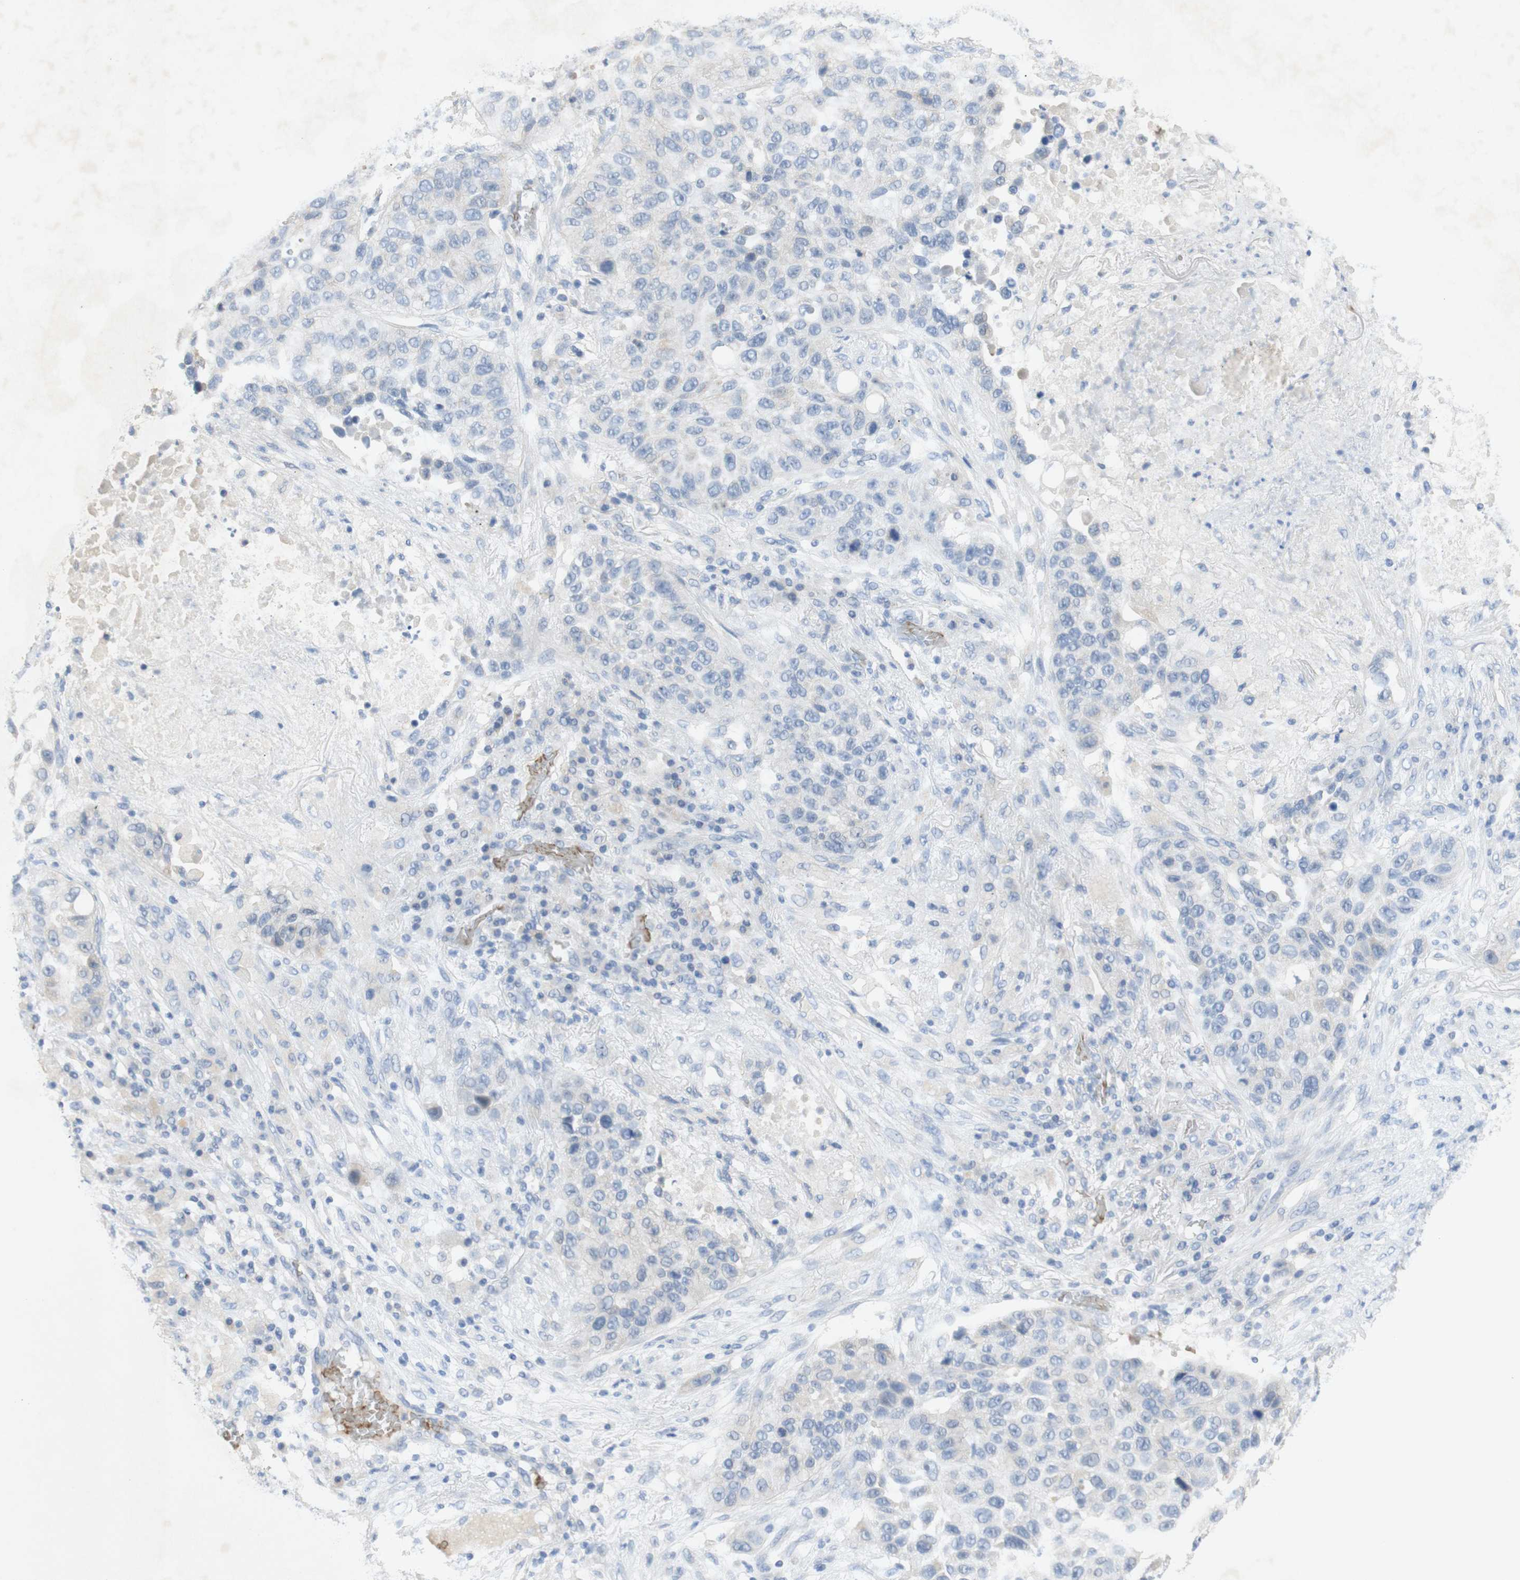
{"staining": {"intensity": "negative", "quantity": "none", "location": "none"}, "tissue": "lung cancer", "cell_type": "Tumor cells", "image_type": "cancer", "snomed": [{"axis": "morphology", "description": "Squamous cell carcinoma, NOS"}, {"axis": "topography", "description": "Lung"}], "caption": "A photomicrograph of human lung cancer (squamous cell carcinoma) is negative for staining in tumor cells. (Stains: DAB immunohistochemistry with hematoxylin counter stain, Microscopy: brightfield microscopy at high magnification).", "gene": "EPO", "patient": {"sex": "male", "age": 57}}